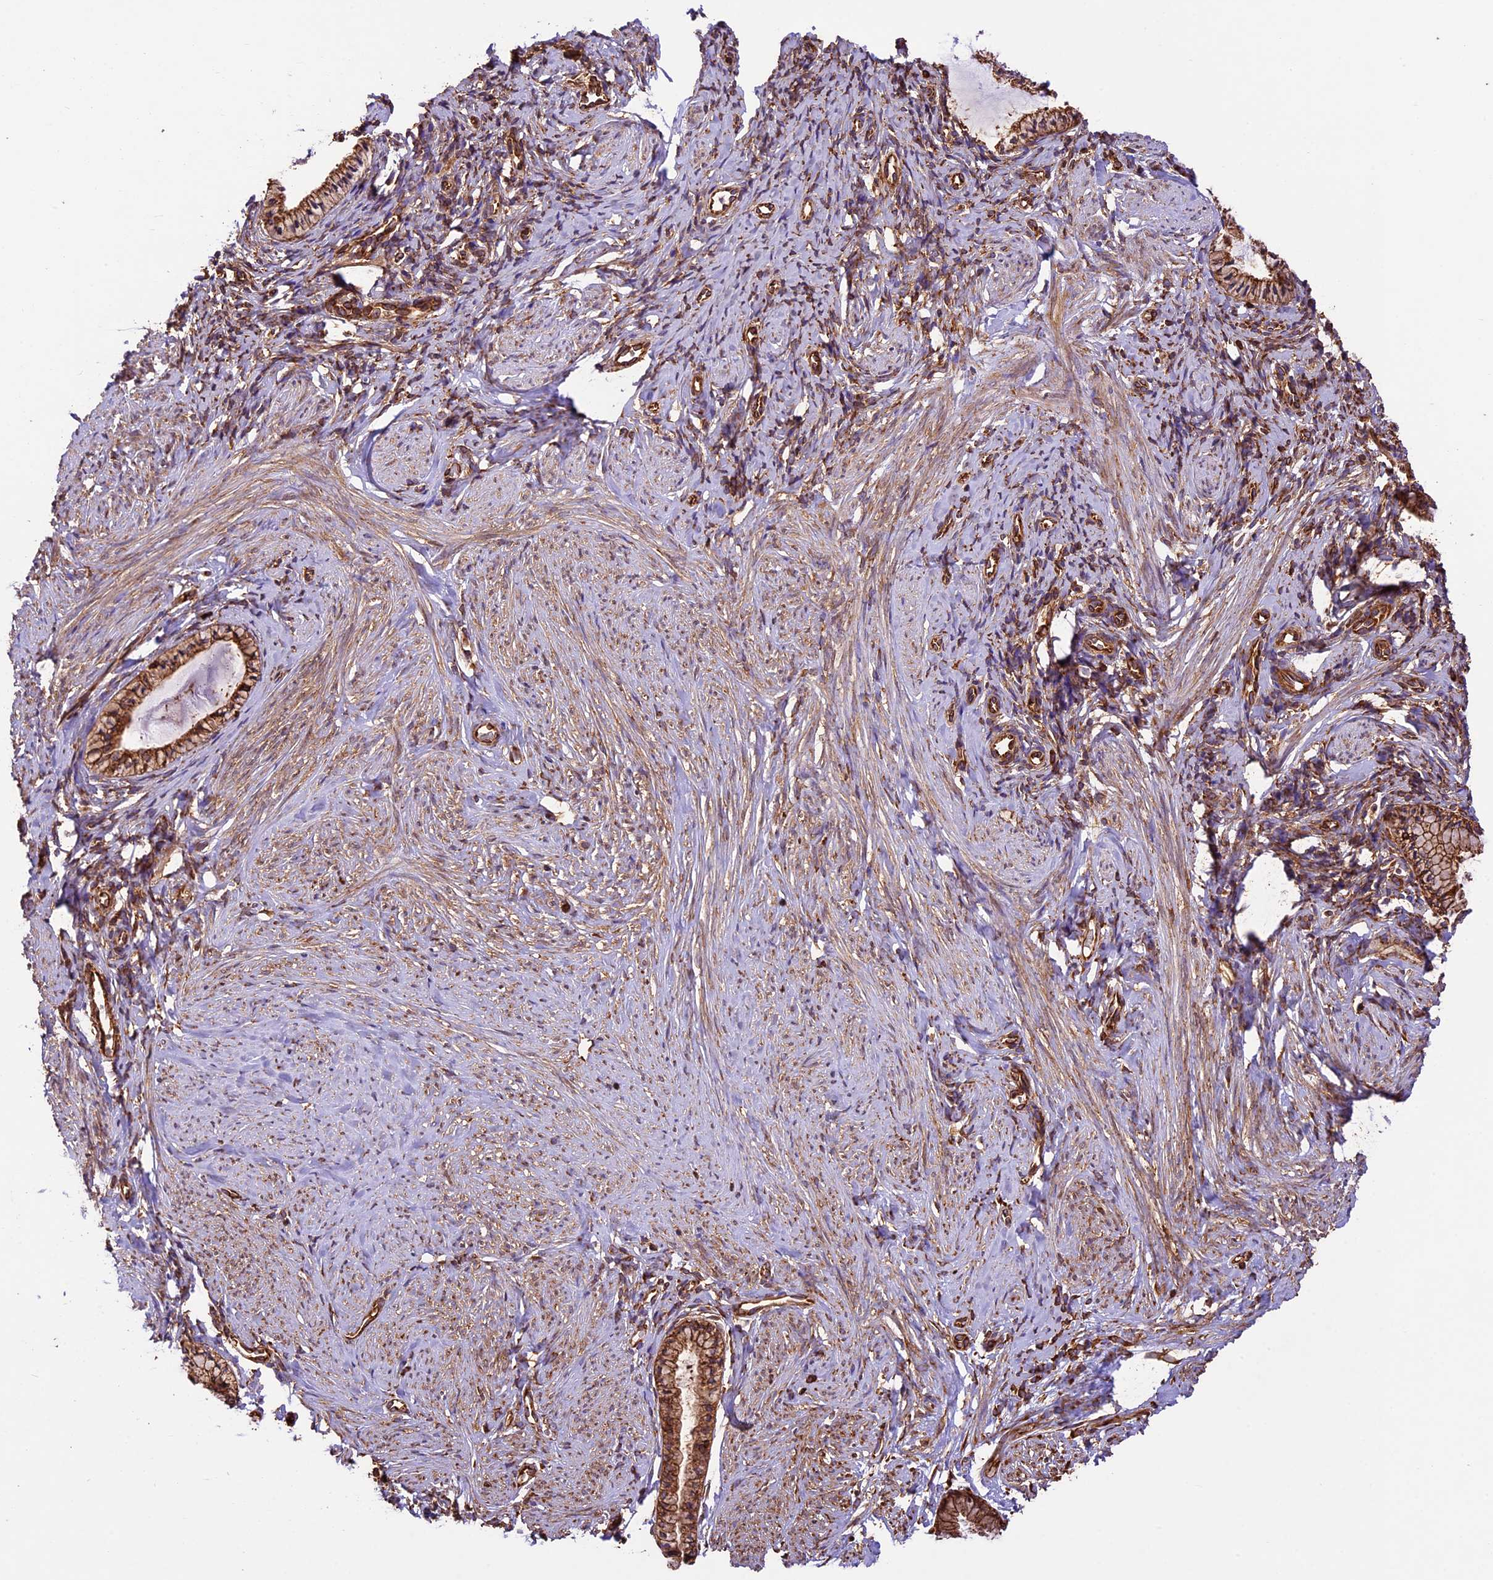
{"staining": {"intensity": "moderate", "quantity": ">75%", "location": "cytoplasmic/membranous"}, "tissue": "cervix", "cell_type": "Glandular cells", "image_type": "normal", "snomed": [{"axis": "morphology", "description": "Normal tissue, NOS"}, {"axis": "topography", "description": "Cervix"}], "caption": "Immunohistochemistry photomicrograph of unremarkable cervix stained for a protein (brown), which shows medium levels of moderate cytoplasmic/membranous positivity in about >75% of glandular cells.", "gene": "KARS1", "patient": {"sex": "female", "age": 57}}